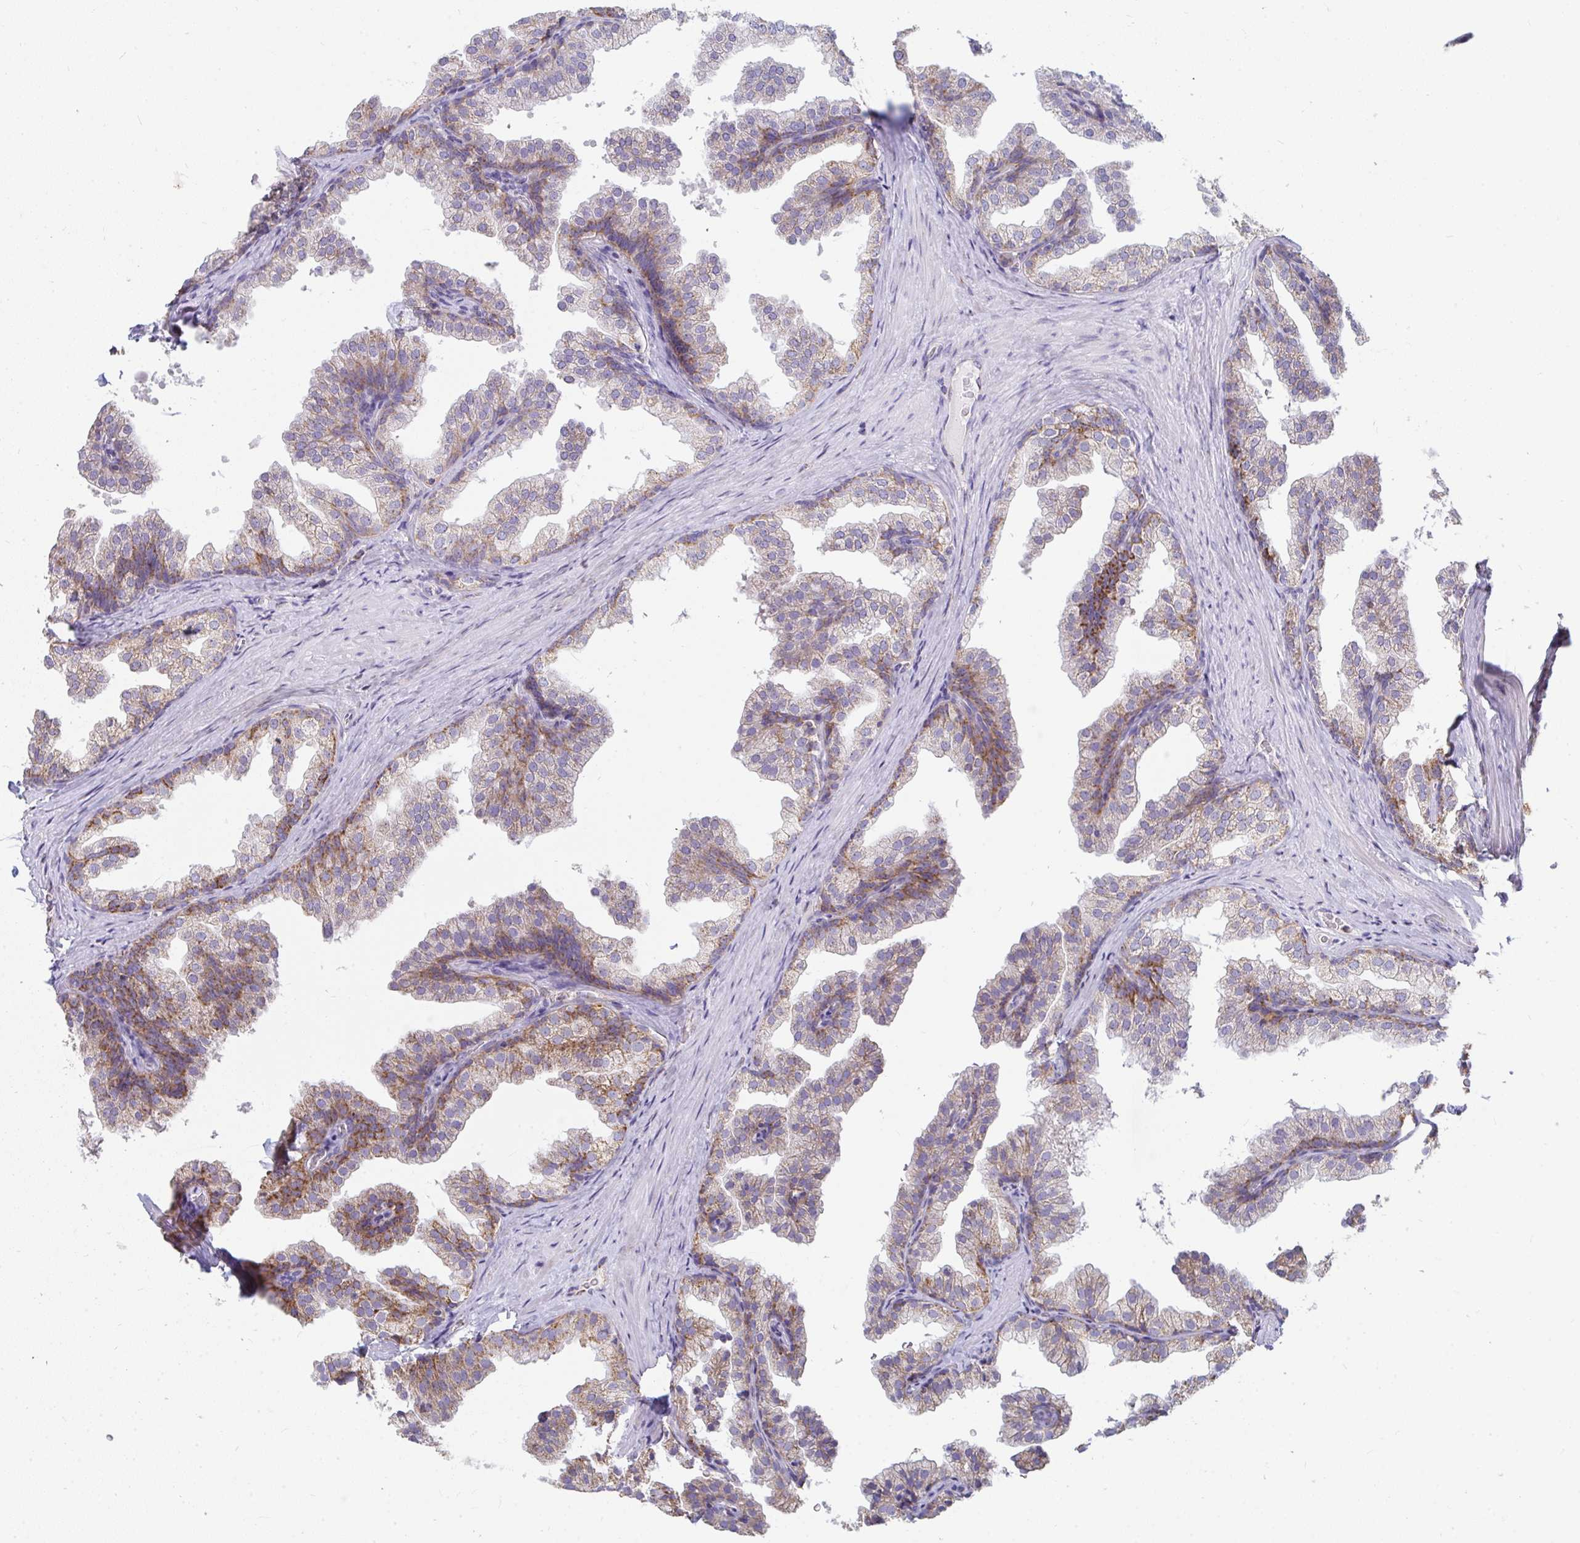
{"staining": {"intensity": "weak", "quantity": "25%-75%", "location": "cytoplasmic/membranous"}, "tissue": "prostate", "cell_type": "Glandular cells", "image_type": "normal", "snomed": [{"axis": "morphology", "description": "Normal tissue, NOS"}, {"axis": "topography", "description": "Prostate"}], "caption": "An IHC histopathology image of unremarkable tissue is shown. Protein staining in brown shows weak cytoplasmic/membranous positivity in prostate within glandular cells. (Brightfield microscopy of DAB IHC at high magnification).", "gene": "FAHD1", "patient": {"sex": "male", "age": 37}}